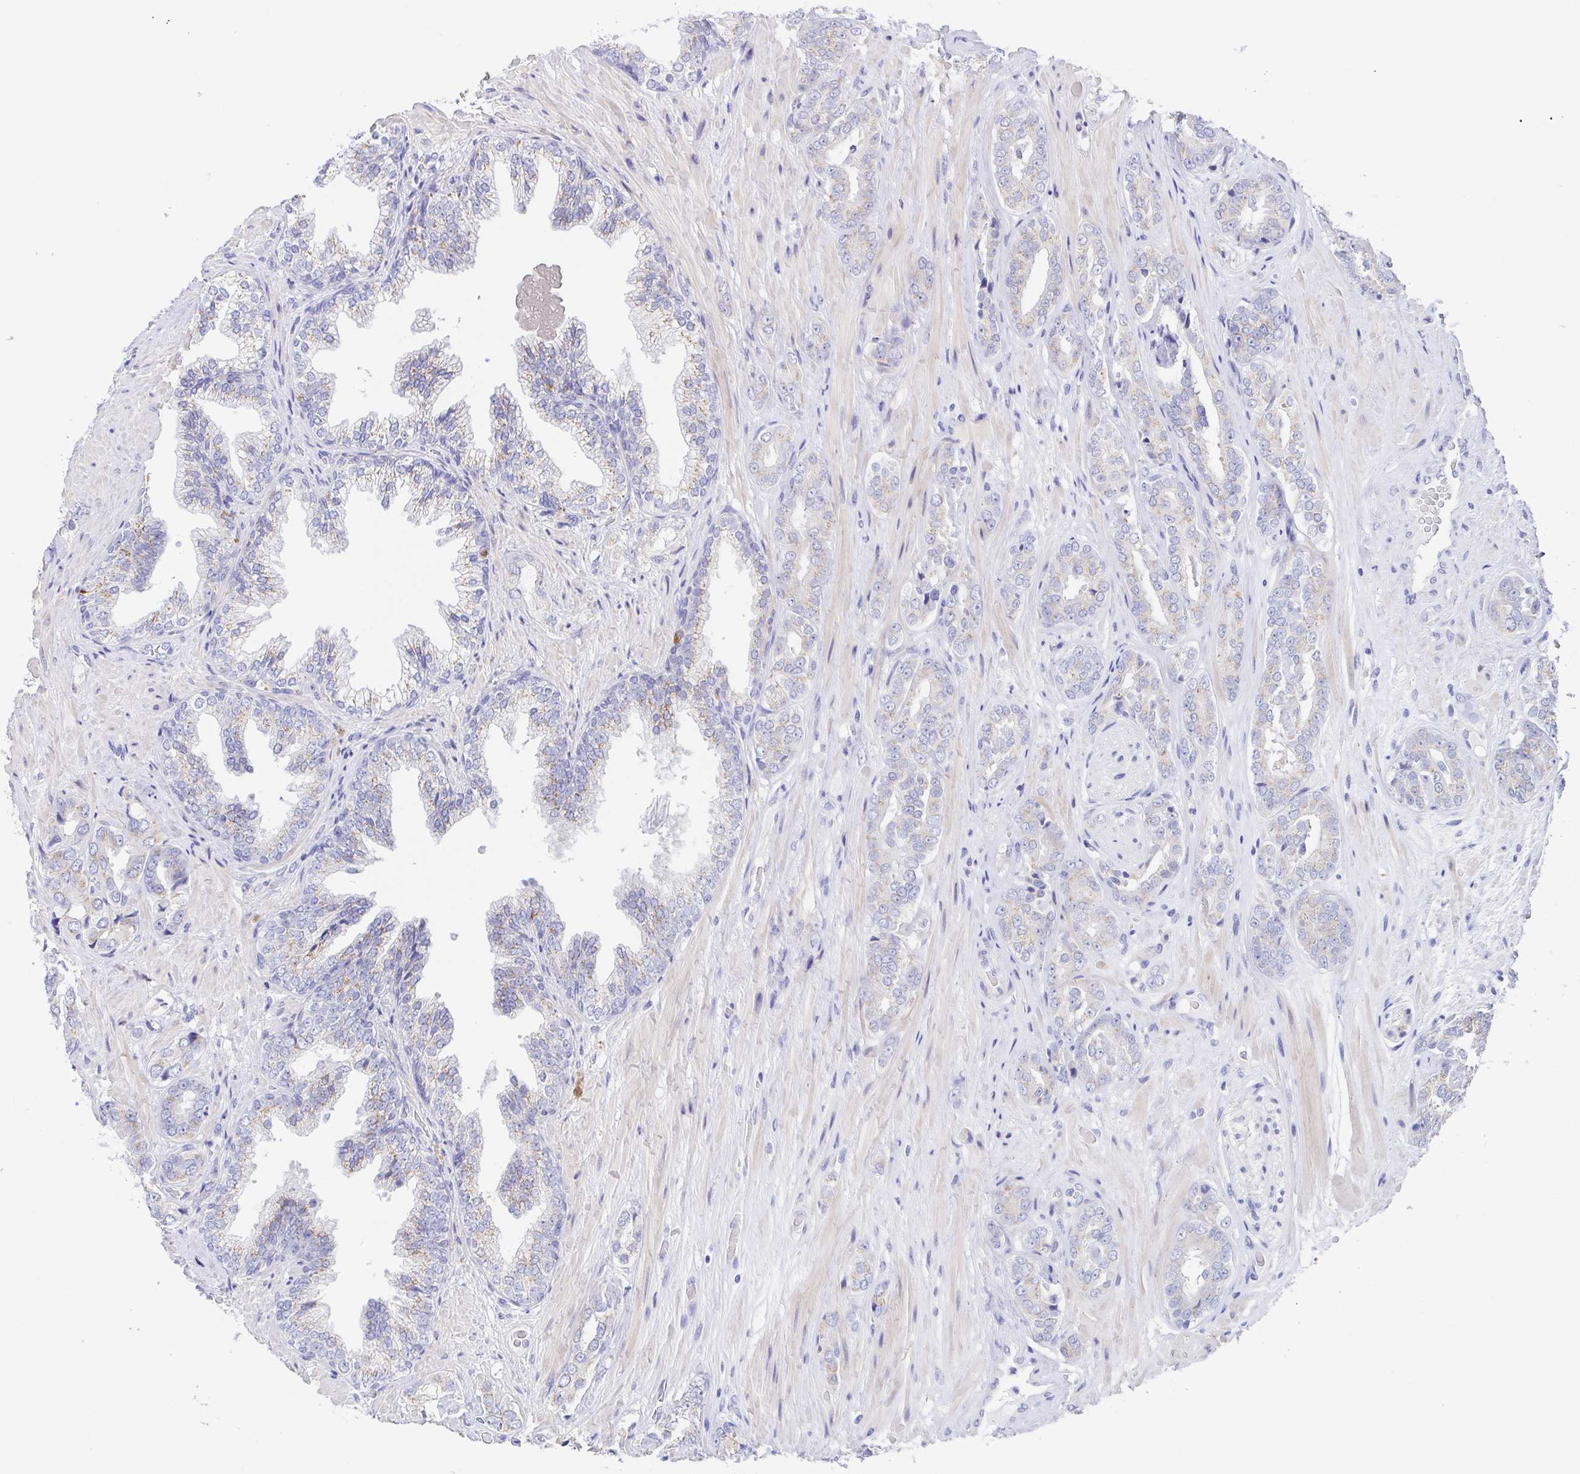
{"staining": {"intensity": "weak", "quantity": "25%-75%", "location": "cytoplasmic/membranous"}, "tissue": "prostate cancer", "cell_type": "Tumor cells", "image_type": "cancer", "snomed": [{"axis": "morphology", "description": "Adenocarcinoma, High grade"}, {"axis": "topography", "description": "Prostate"}], "caption": "Protein analysis of prostate high-grade adenocarcinoma tissue exhibits weak cytoplasmic/membranous positivity in approximately 25%-75% of tumor cells. The staining was performed using DAB (3,3'-diaminobenzidine), with brown indicating positive protein expression. Nuclei are stained blue with hematoxylin.", "gene": "SCG3", "patient": {"sex": "male", "age": 71}}